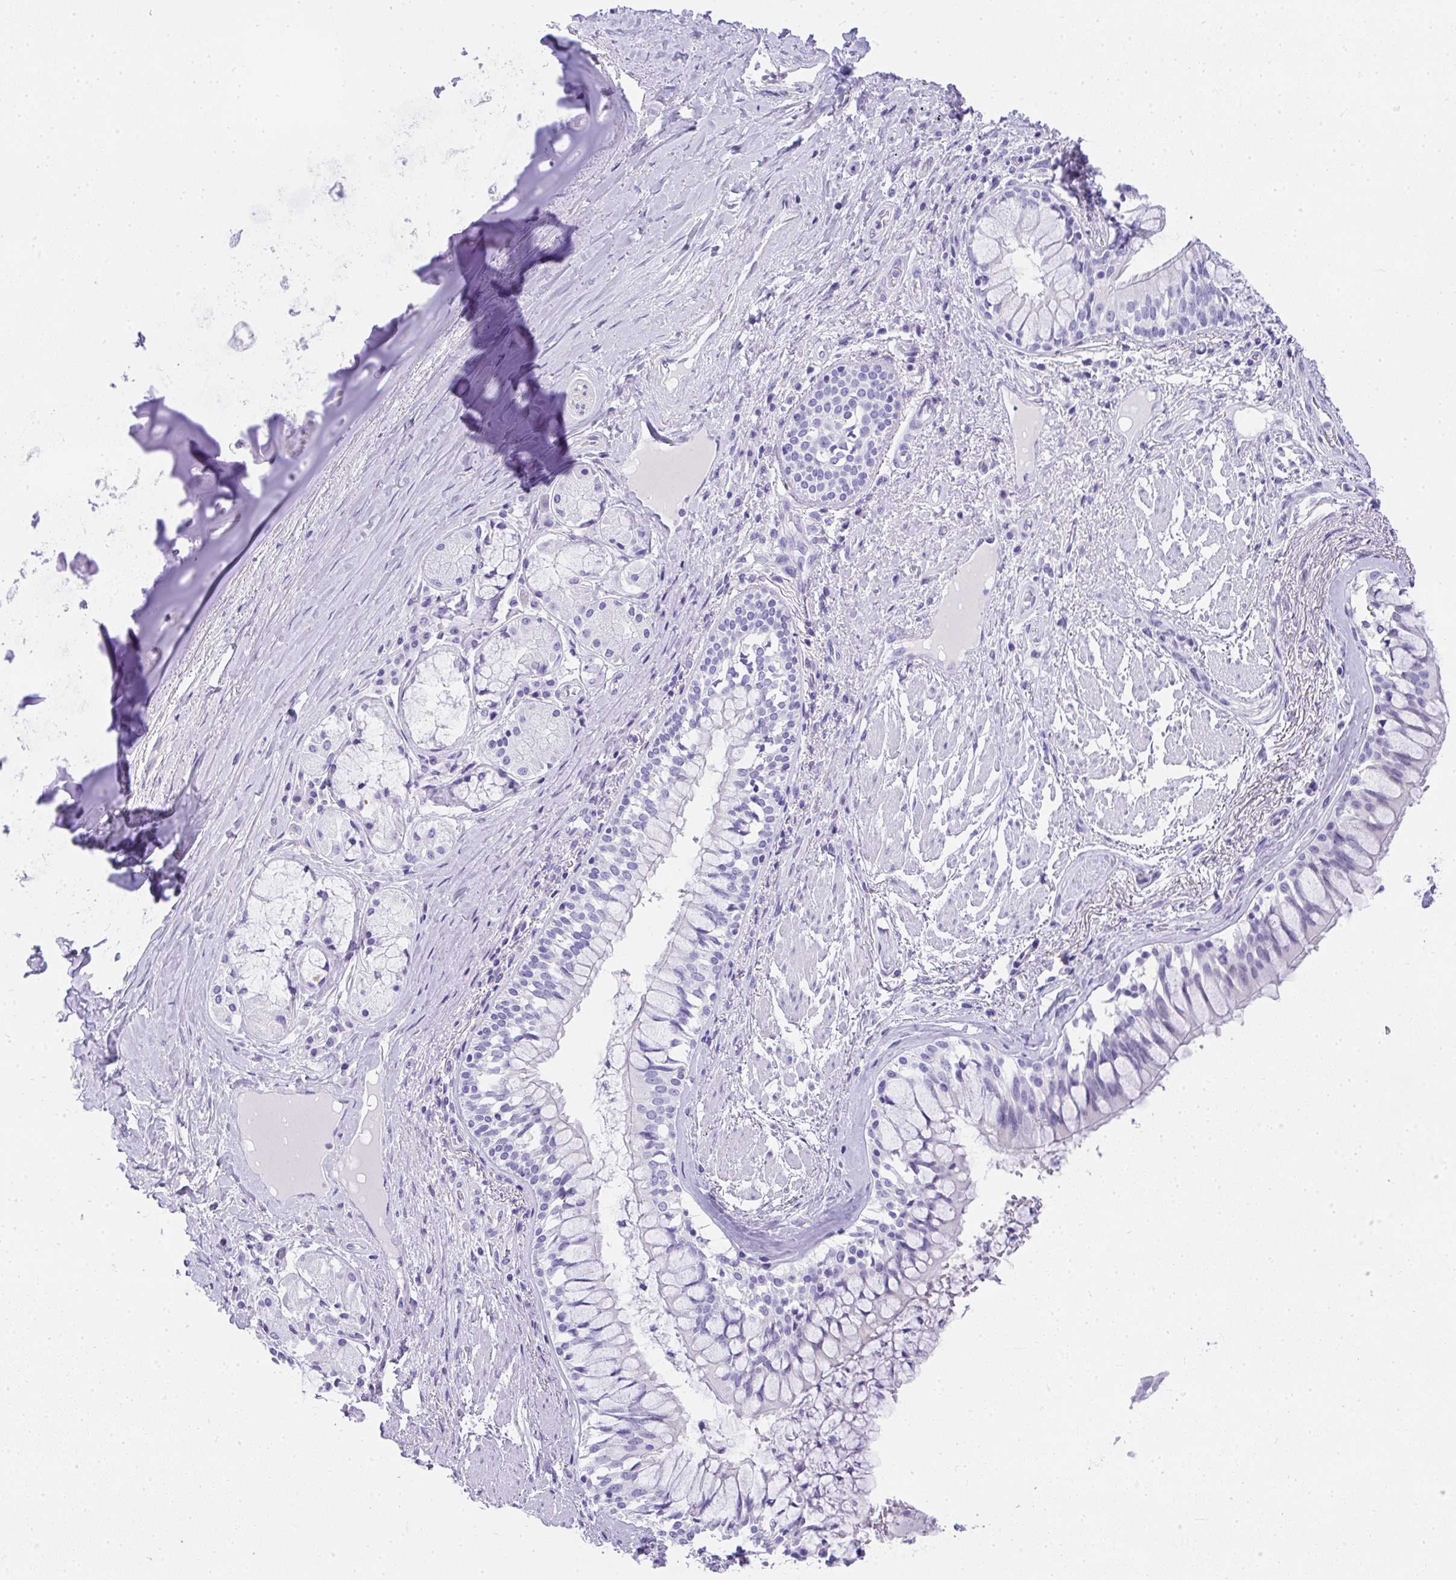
{"staining": {"intensity": "negative", "quantity": "none", "location": "none"}, "tissue": "soft tissue", "cell_type": "Chondrocytes", "image_type": "normal", "snomed": [{"axis": "morphology", "description": "Normal tissue, NOS"}, {"axis": "topography", "description": "Cartilage tissue"}, {"axis": "topography", "description": "Bronchus"}], "caption": "DAB (3,3'-diaminobenzidine) immunohistochemical staining of unremarkable soft tissue shows no significant positivity in chondrocytes. (Stains: DAB (3,3'-diaminobenzidine) IHC with hematoxylin counter stain, Microscopy: brightfield microscopy at high magnification).", "gene": "AVIL", "patient": {"sex": "male", "age": 64}}